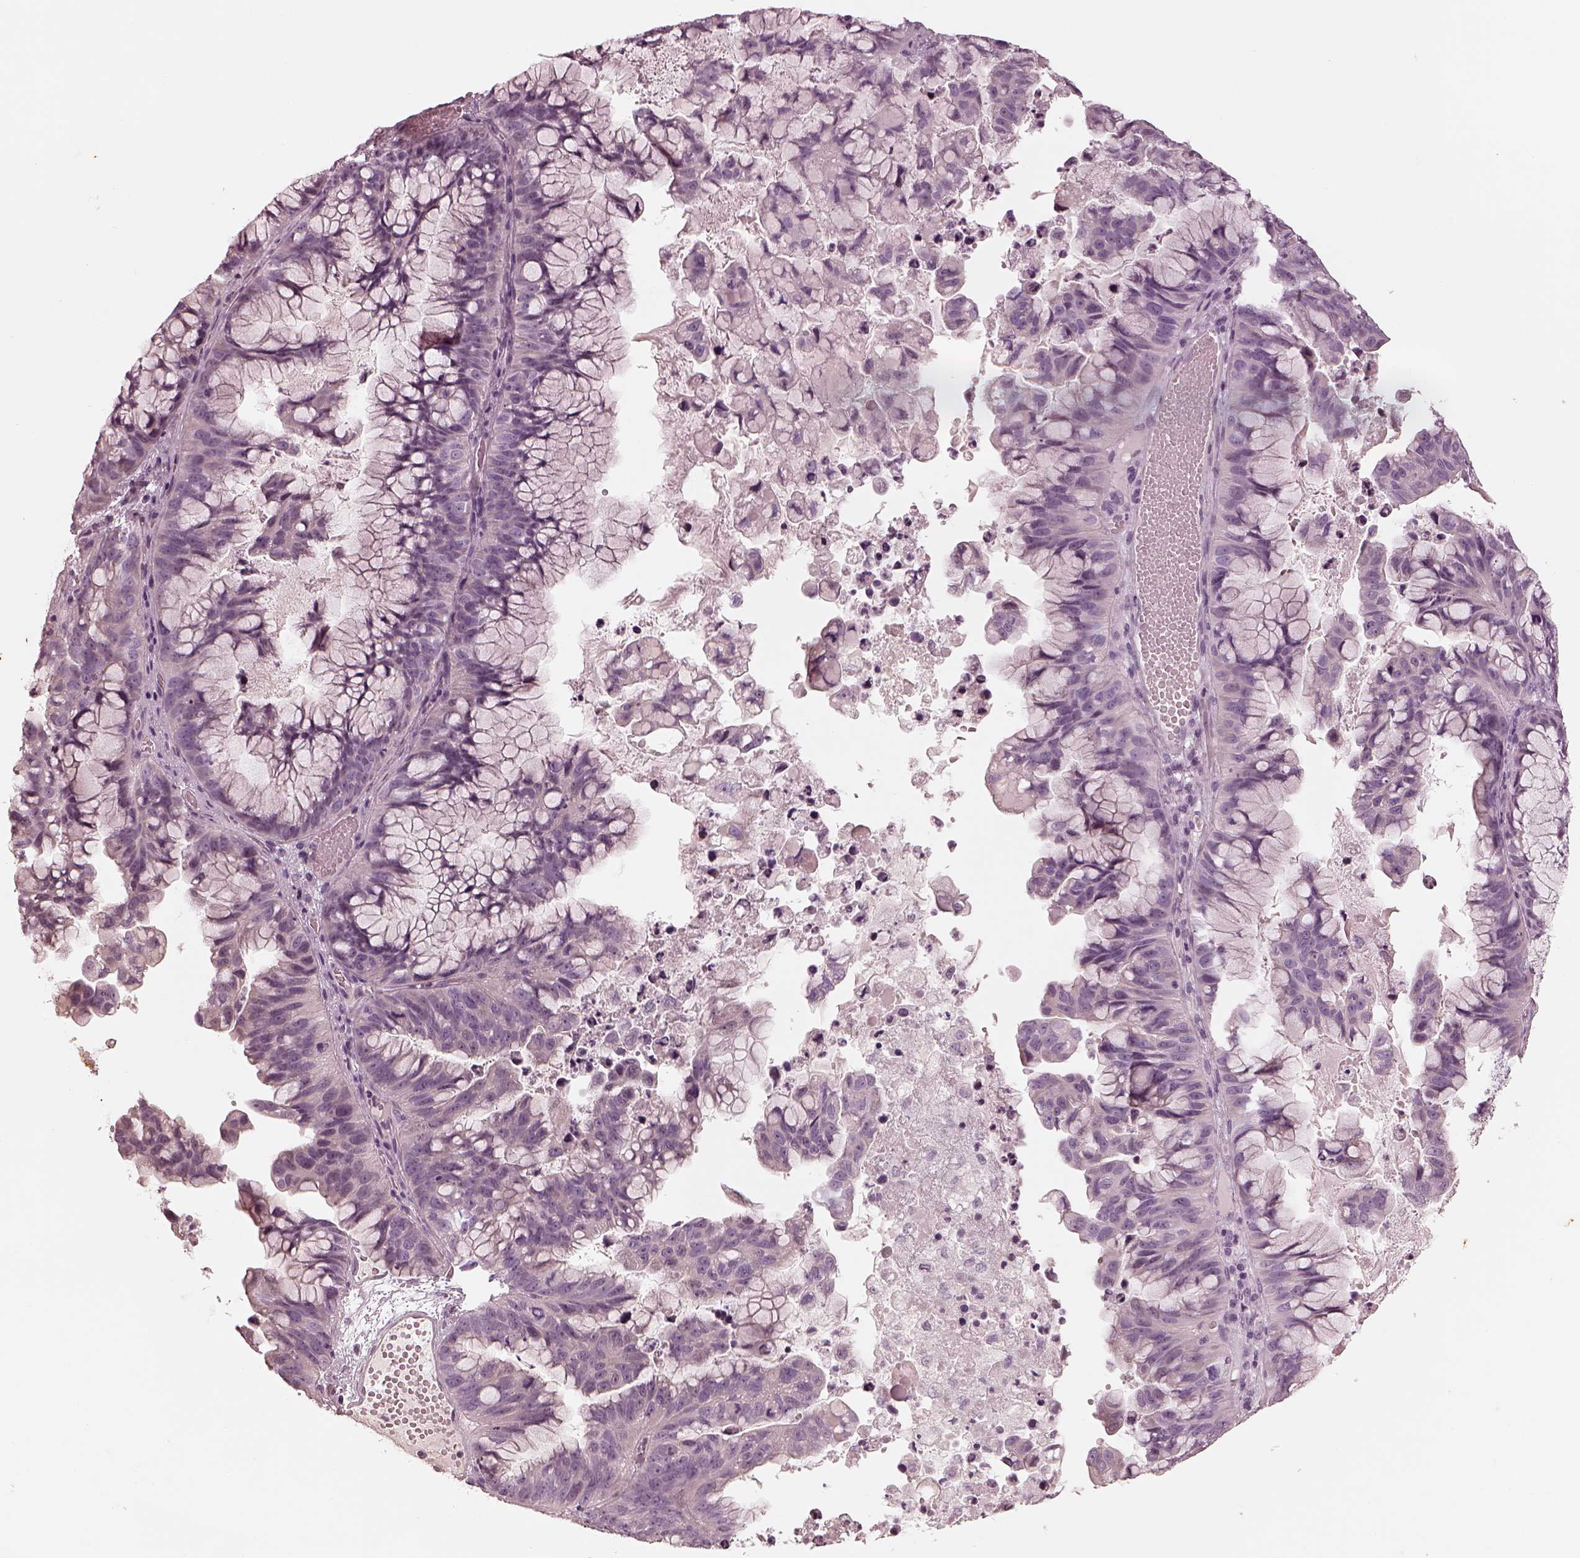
{"staining": {"intensity": "negative", "quantity": "none", "location": "none"}, "tissue": "ovarian cancer", "cell_type": "Tumor cells", "image_type": "cancer", "snomed": [{"axis": "morphology", "description": "Cystadenocarcinoma, mucinous, NOS"}, {"axis": "topography", "description": "Ovary"}], "caption": "IHC photomicrograph of neoplastic tissue: human ovarian mucinous cystadenocarcinoma stained with DAB (3,3'-diaminobenzidine) demonstrates no significant protein positivity in tumor cells. The staining is performed using DAB brown chromogen with nuclei counter-stained in using hematoxylin.", "gene": "ADRB3", "patient": {"sex": "female", "age": 76}}